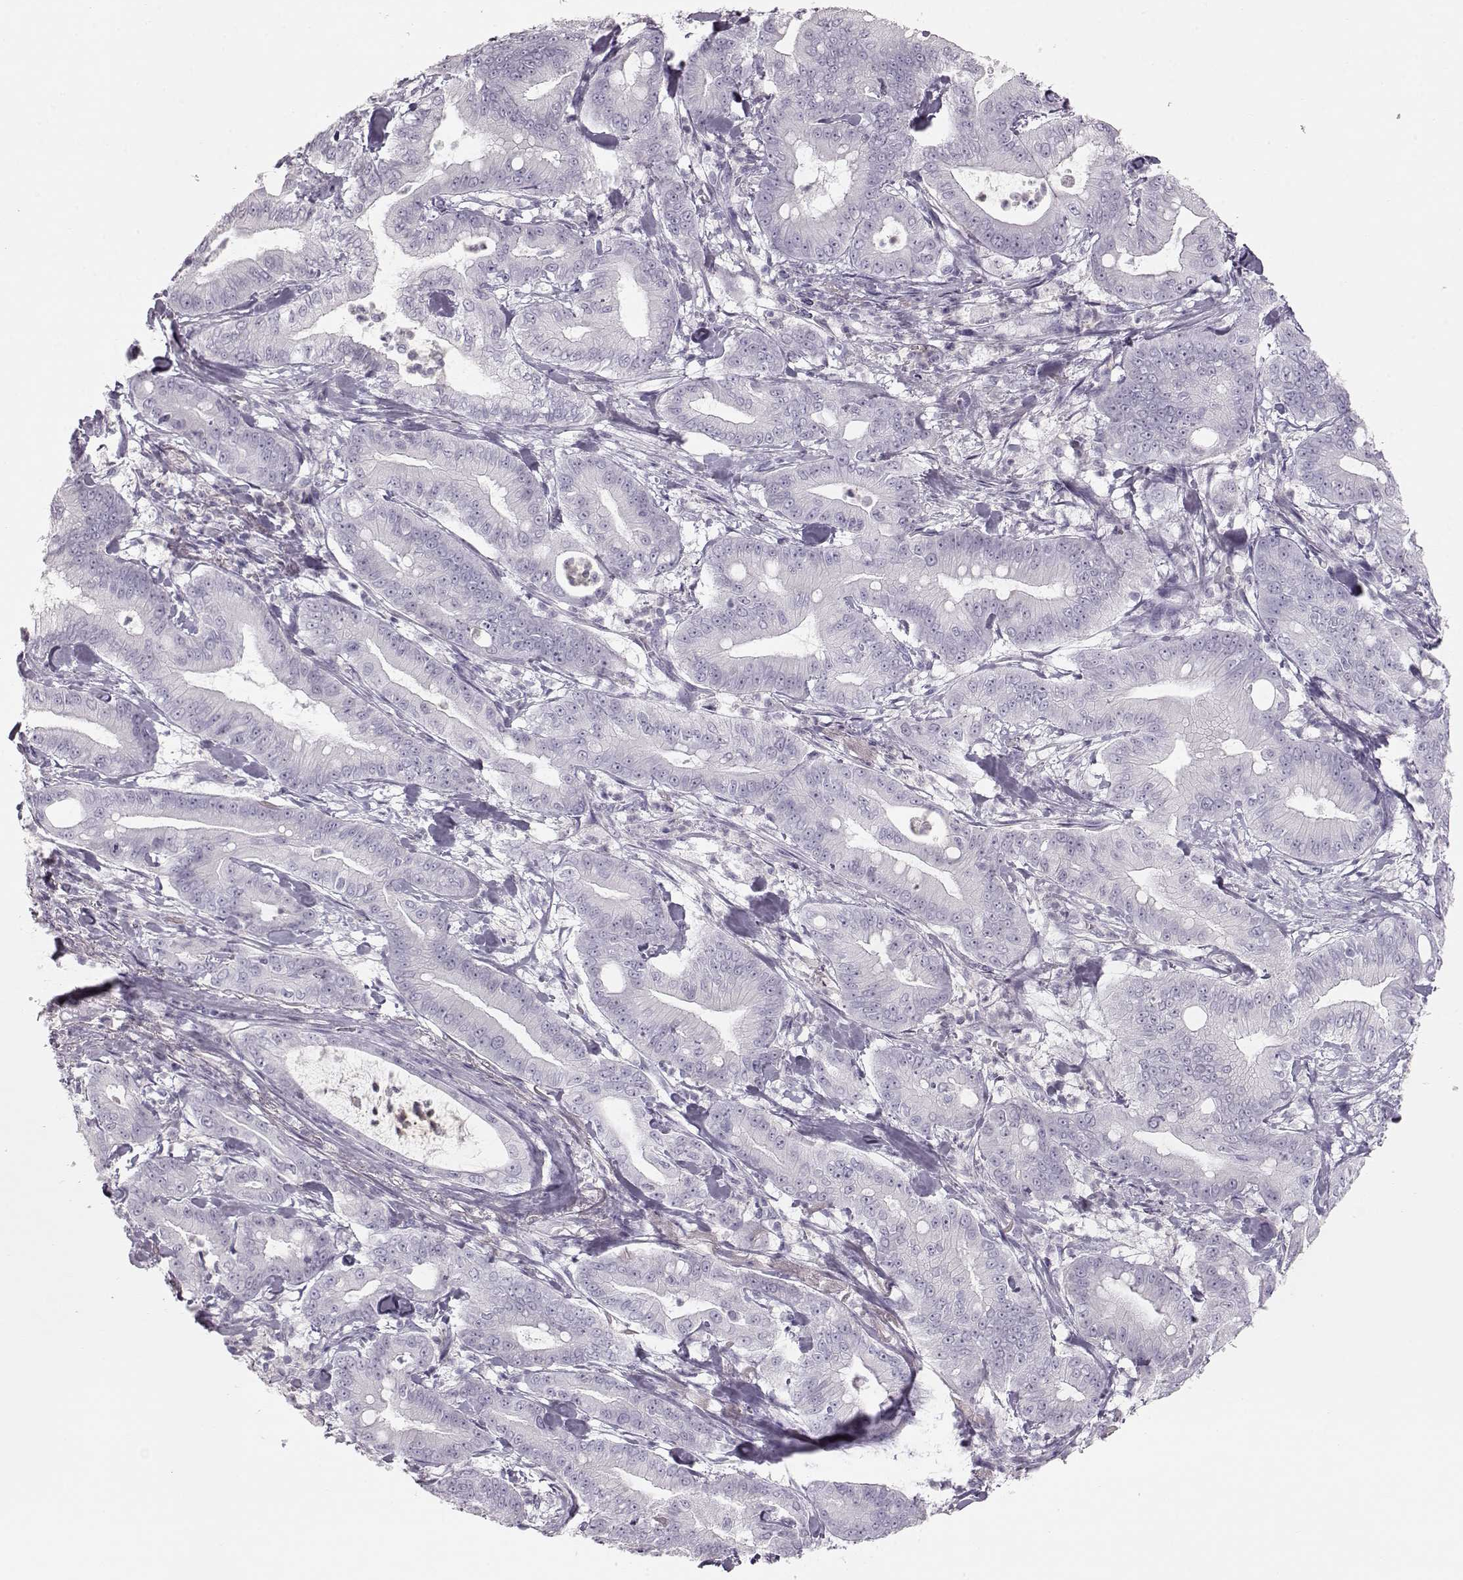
{"staining": {"intensity": "negative", "quantity": "none", "location": "none"}, "tissue": "pancreatic cancer", "cell_type": "Tumor cells", "image_type": "cancer", "snomed": [{"axis": "morphology", "description": "Adenocarcinoma, NOS"}, {"axis": "topography", "description": "Pancreas"}], "caption": "Tumor cells show no significant positivity in pancreatic cancer (adenocarcinoma).", "gene": "MIP", "patient": {"sex": "male", "age": 71}}